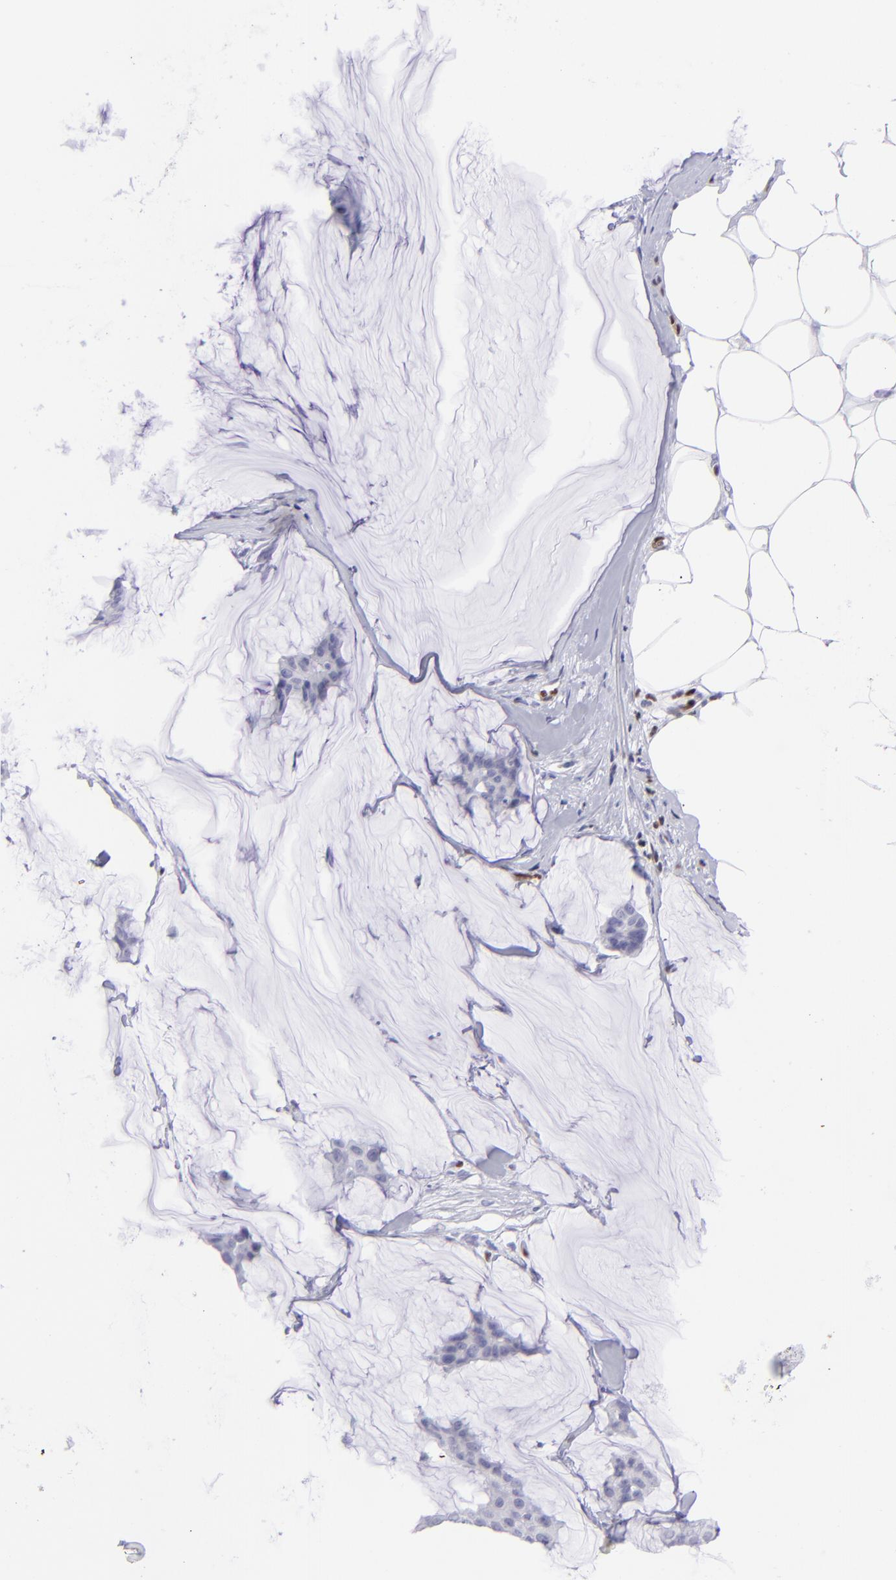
{"staining": {"intensity": "negative", "quantity": "none", "location": "none"}, "tissue": "breast cancer", "cell_type": "Tumor cells", "image_type": "cancer", "snomed": [{"axis": "morphology", "description": "Duct carcinoma"}, {"axis": "topography", "description": "Breast"}], "caption": "A photomicrograph of human breast infiltrating ductal carcinoma is negative for staining in tumor cells.", "gene": "ETS1", "patient": {"sex": "female", "age": 93}}